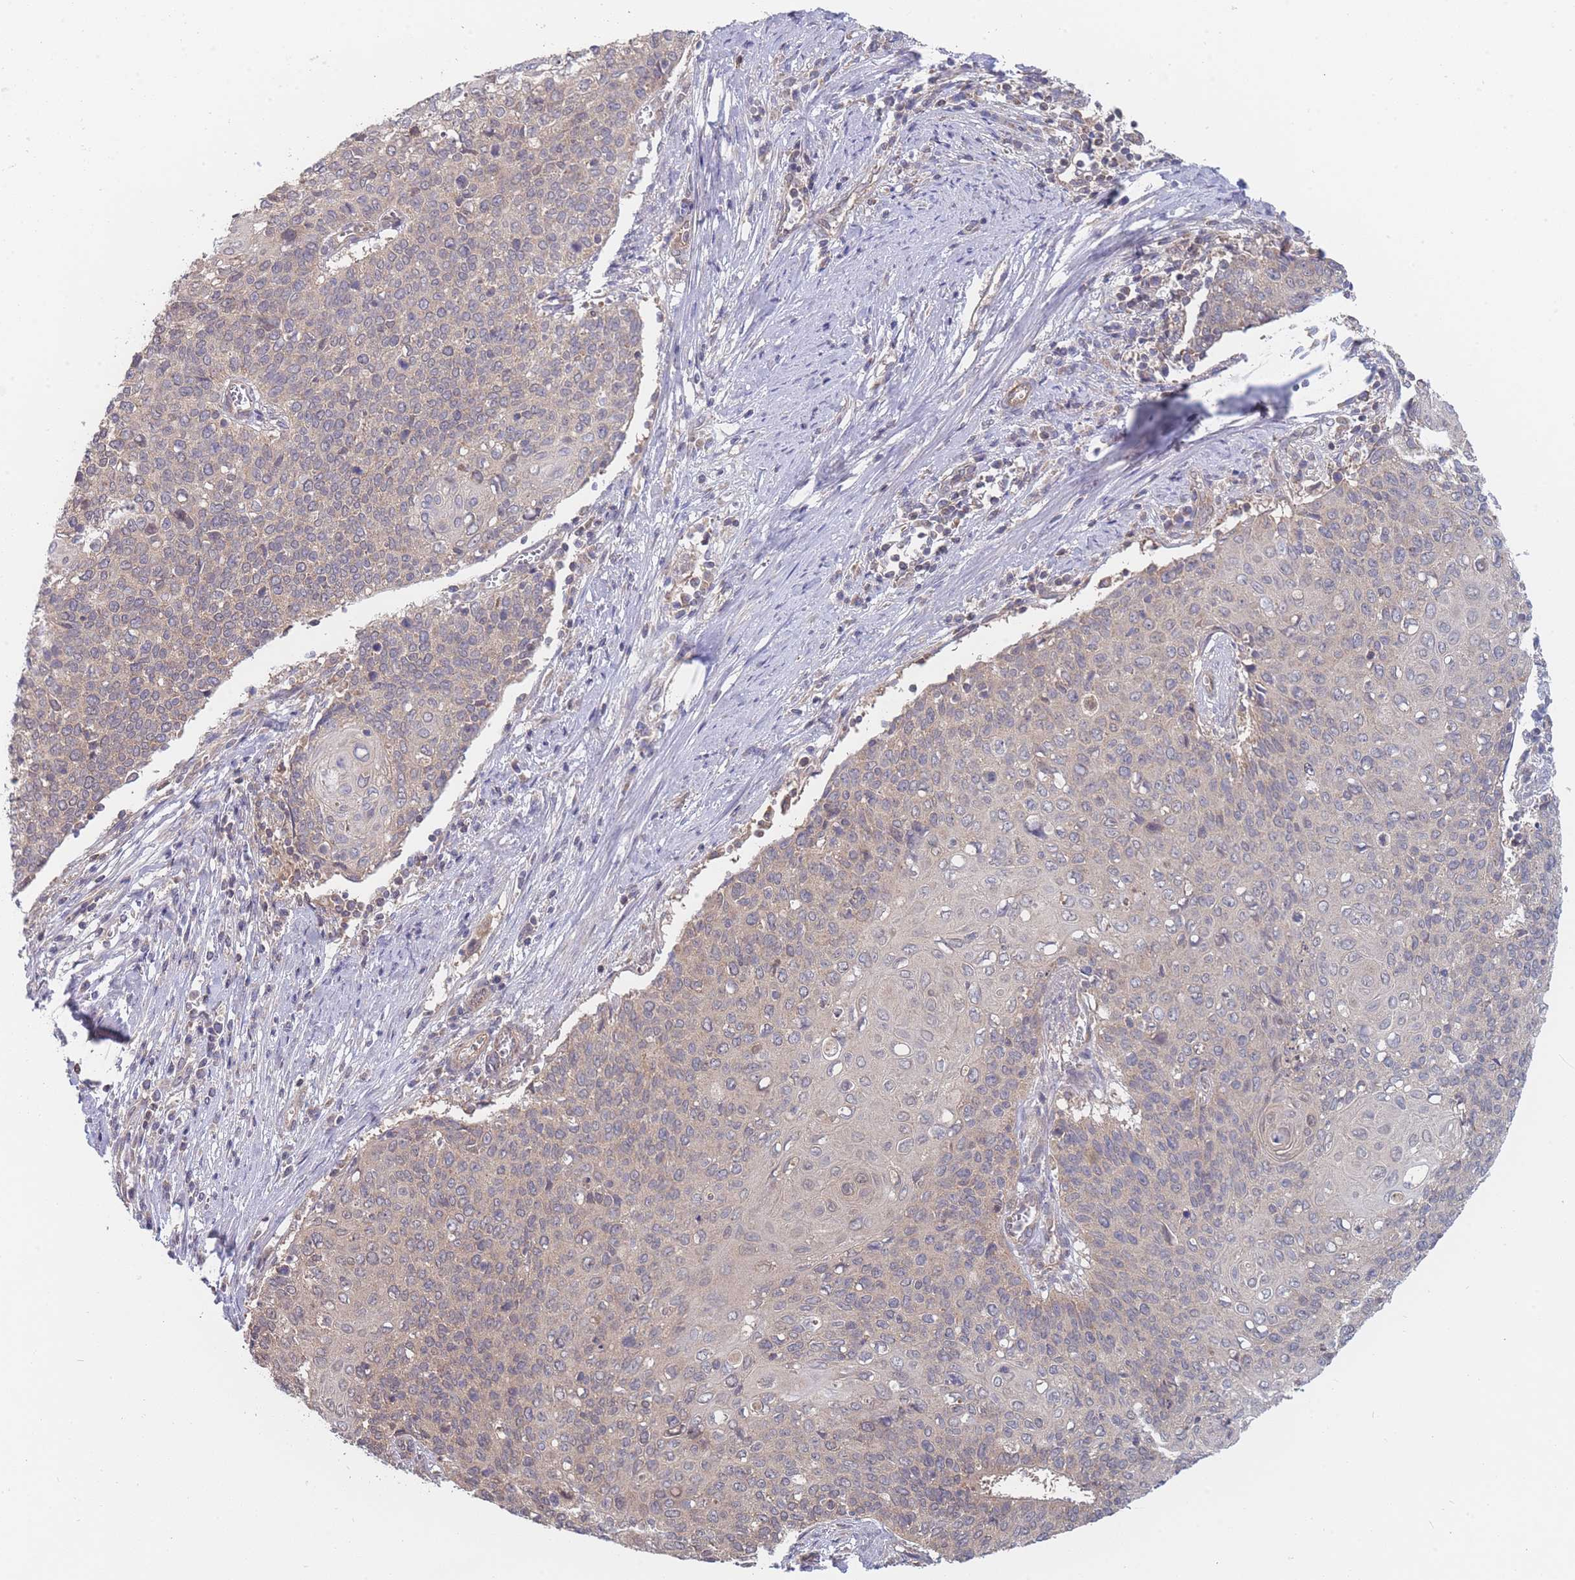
{"staining": {"intensity": "moderate", "quantity": "<25%", "location": "cytoplasmic/membranous"}, "tissue": "cervical cancer", "cell_type": "Tumor cells", "image_type": "cancer", "snomed": [{"axis": "morphology", "description": "Squamous cell carcinoma, NOS"}, {"axis": "topography", "description": "Cervix"}], "caption": "A brown stain shows moderate cytoplasmic/membranous positivity of a protein in cervical cancer (squamous cell carcinoma) tumor cells.", "gene": "MRPS18B", "patient": {"sex": "female", "age": 39}}